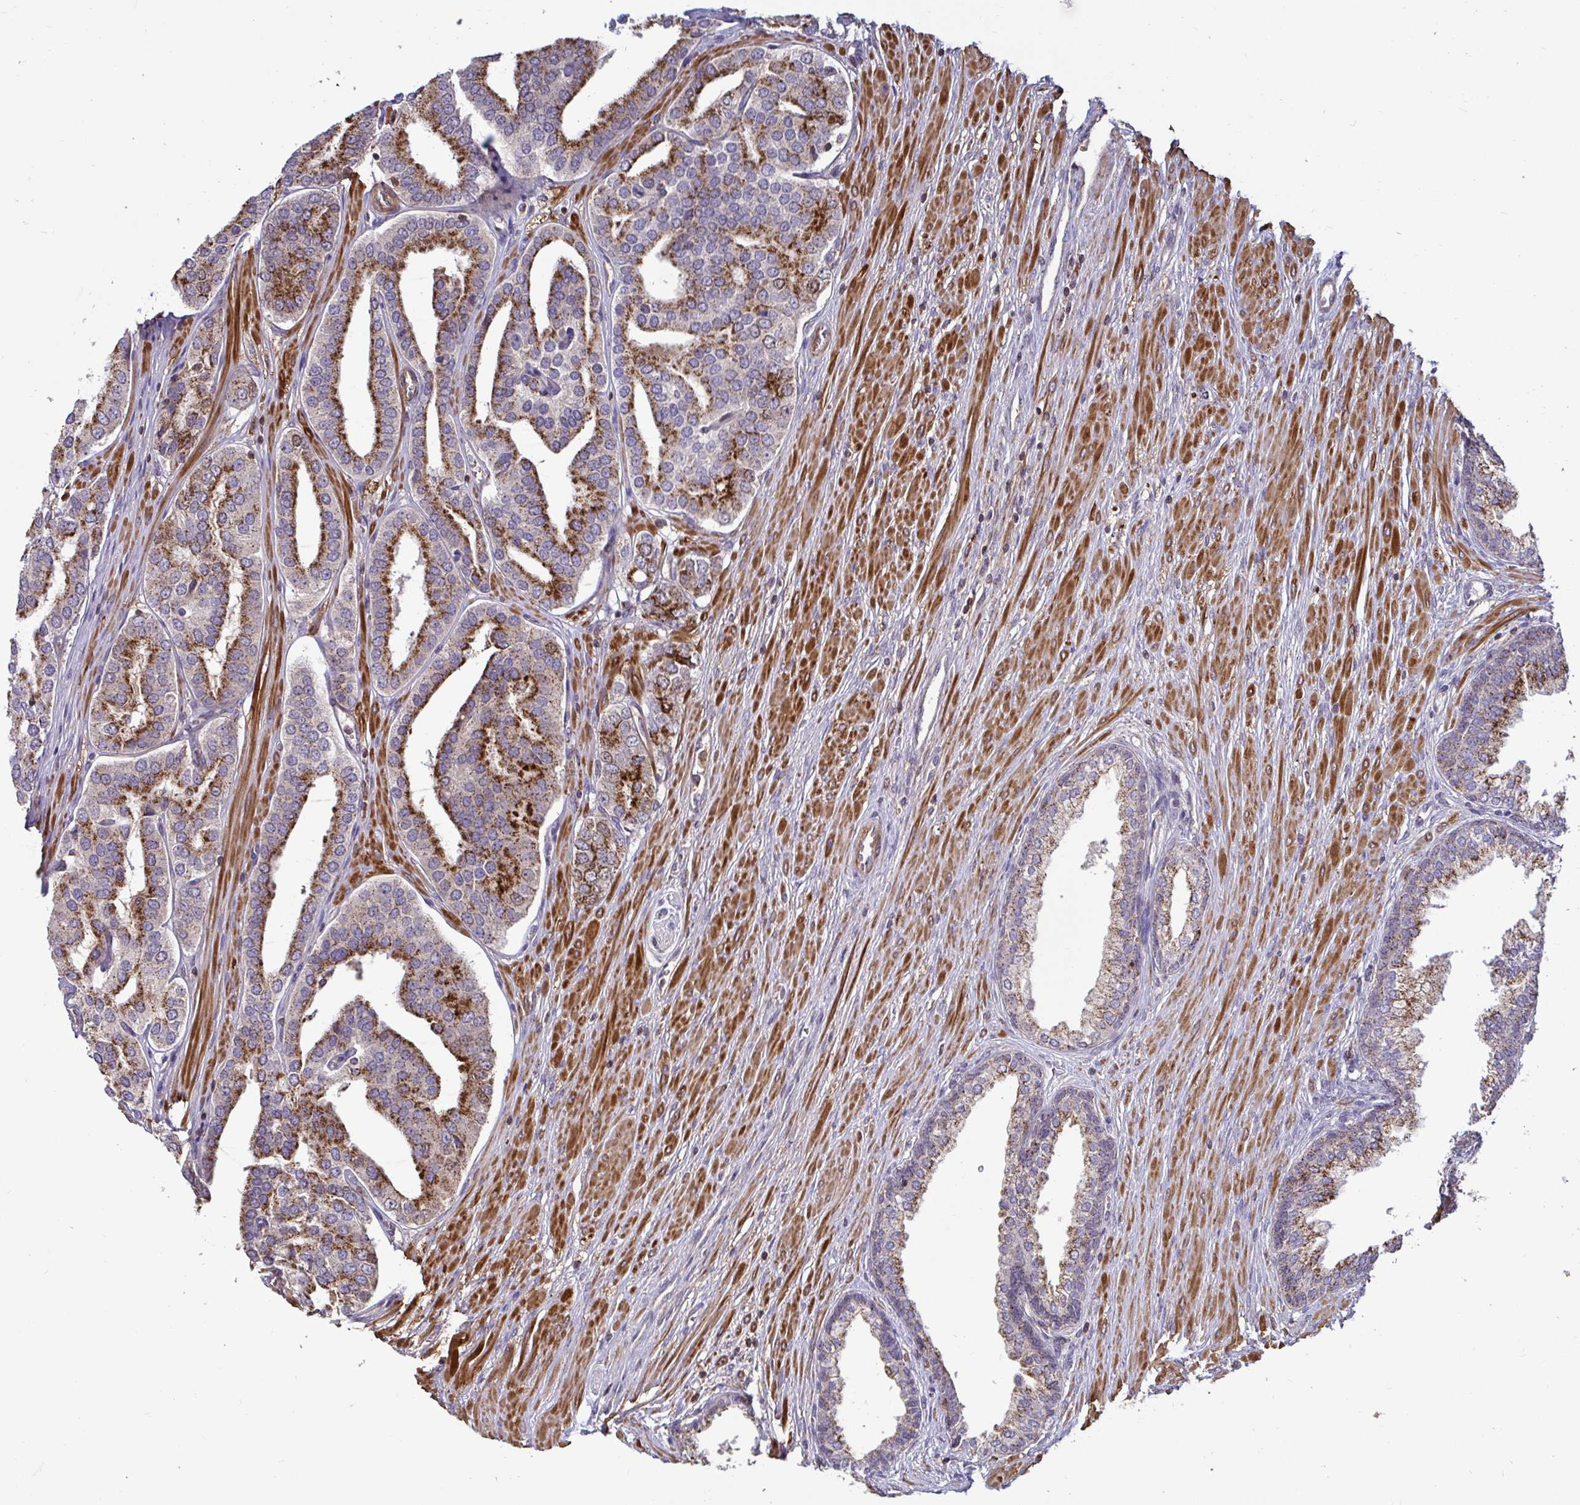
{"staining": {"intensity": "strong", "quantity": ">75%", "location": "cytoplasmic/membranous"}, "tissue": "prostate cancer", "cell_type": "Tumor cells", "image_type": "cancer", "snomed": [{"axis": "morphology", "description": "Adenocarcinoma, High grade"}, {"axis": "topography", "description": "Prostate"}], "caption": "Prostate adenocarcinoma (high-grade) stained with DAB (3,3'-diaminobenzidine) IHC demonstrates high levels of strong cytoplasmic/membranous expression in approximately >75% of tumor cells.", "gene": "SPRY1", "patient": {"sex": "male", "age": 58}}